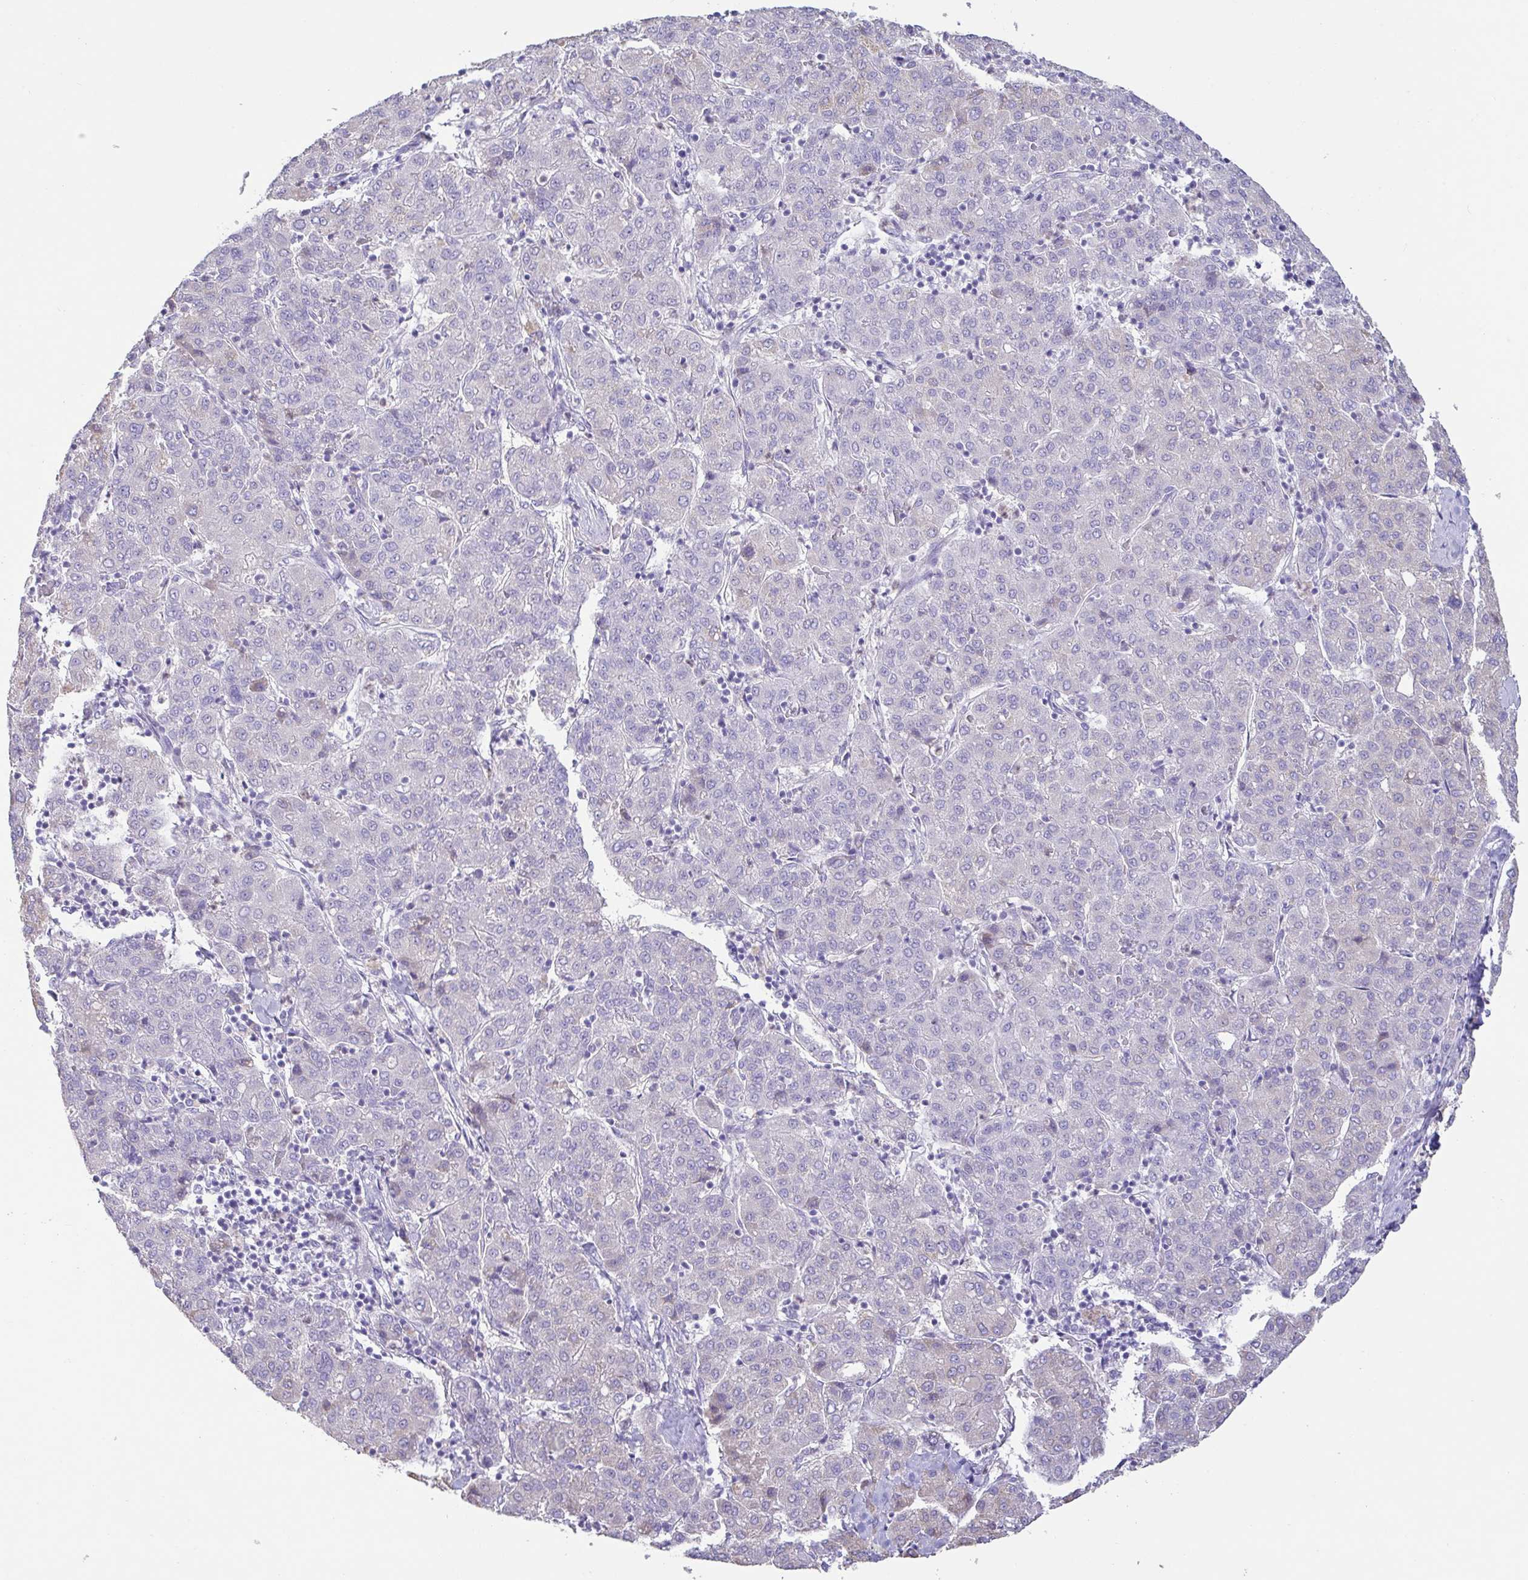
{"staining": {"intensity": "weak", "quantity": "<25%", "location": "cytoplasmic/membranous"}, "tissue": "liver cancer", "cell_type": "Tumor cells", "image_type": "cancer", "snomed": [{"axis": "morphology", "description": "Carcinoma, Hepatocellular, NOS"}, {"axis": "topography", "description": "Liver"}], "caption": "The image displays no significant expression in tumor cells of liver hepatocellular carcinoma.", "gene": "PYGM", "patient": {"sex": "male", "age": 65}}